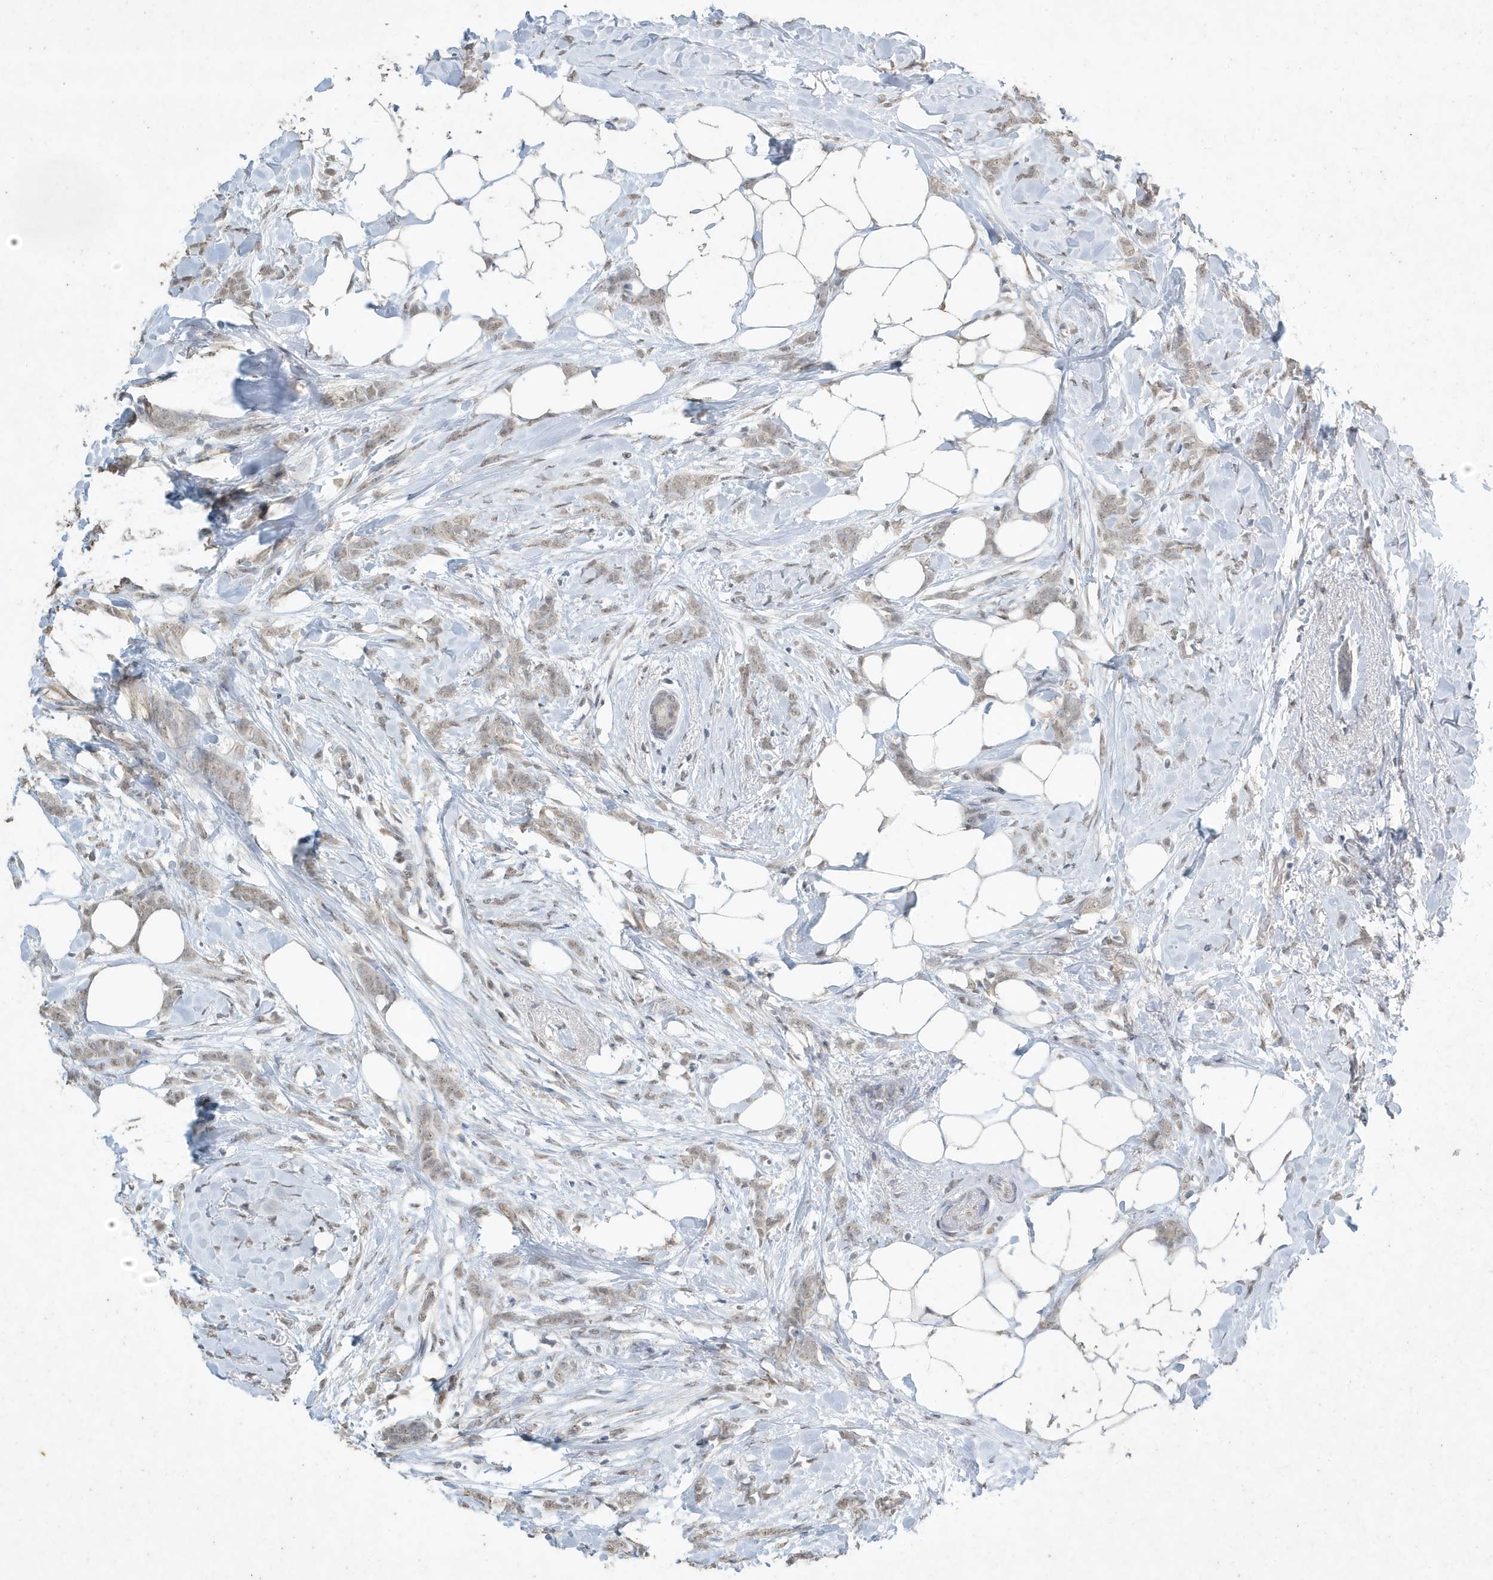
{"staining": {"intensity": "weak", "quantity": "25%-75%", "location": "nuclear"}, "tissue": "breast cancer", "cell_type": "Tumor cells", "image_type": "cancer", "snomed": [{"axis": "morphology", "description": "Lobular carcinoma, in situ"}, {"axis": "morphology", "description": "Lobular carcinoma"}, {"axis": "topography", "description": "Breast"}], "caption": "There is low levels of weak nuclear staining in tumor cells of lobular carcinoma in situ (breast), as demonstrated by immunohistochemical staining (brown color).", "gene": "DEFA1", "patient": {"sex": "female", "age": 41}}